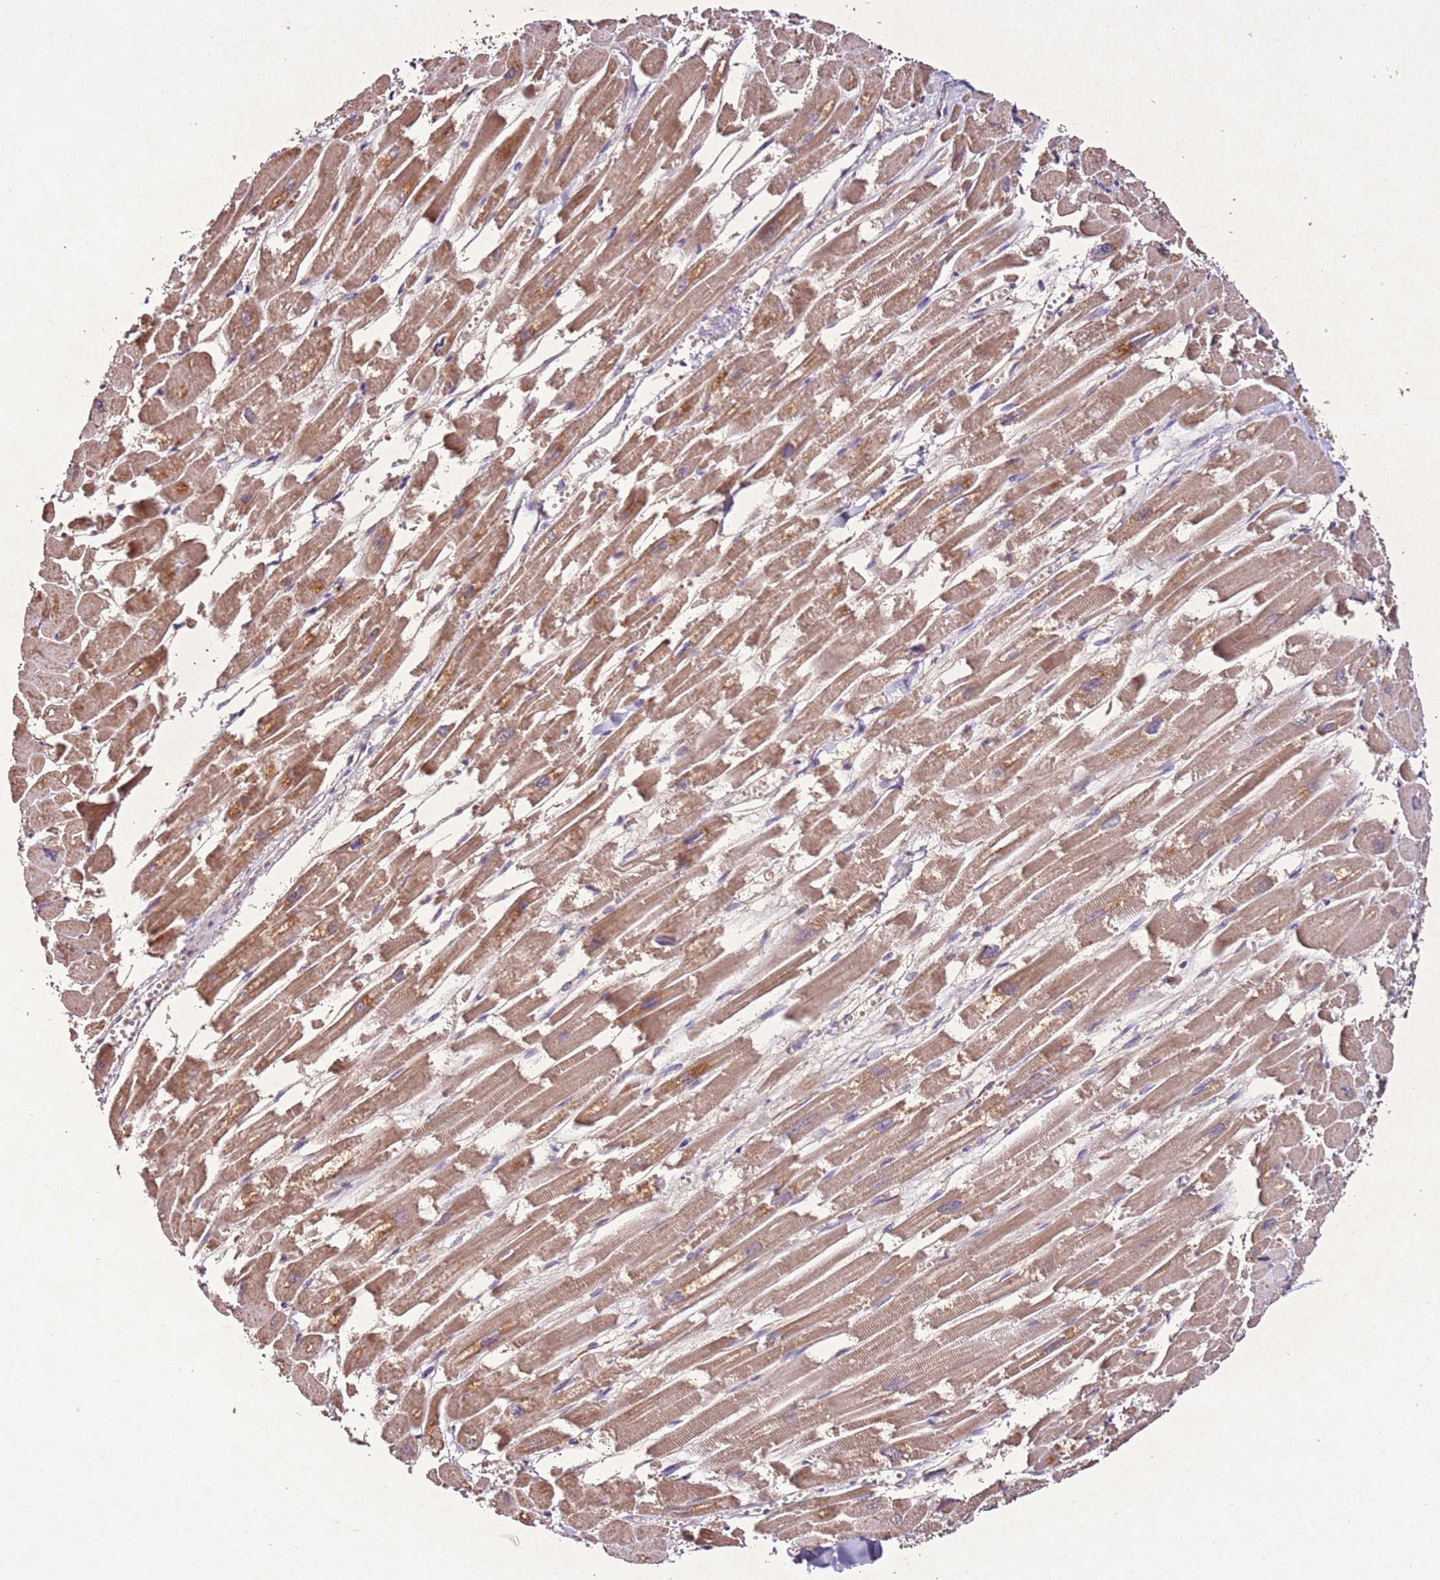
{"staining": {"intensity": "moderate", "quantity": ">75%", "location": "cytoplasmic/membranous"}, "tissue": "heart muscle", "cell_type": "Cardiomyocytes", "image_type": "normal", "snomed": [{"axis": "morphology", "description": "Normal tissue, NOS"}, {"axis": "topography", "description": "Heart"}], "caption": "High-magnification brightfield microscopy of normal heart muscle stained with DAB (3,3'-diaminobenzidine) (brown) and counterstained with hematoxylin (blue). cardiomyocytes exhibit moderate cytoplasmic/membranous expression is identified in about>75% of cells.", "gene": "PTMA", "patient": {"sex": "male", "age": 54}}